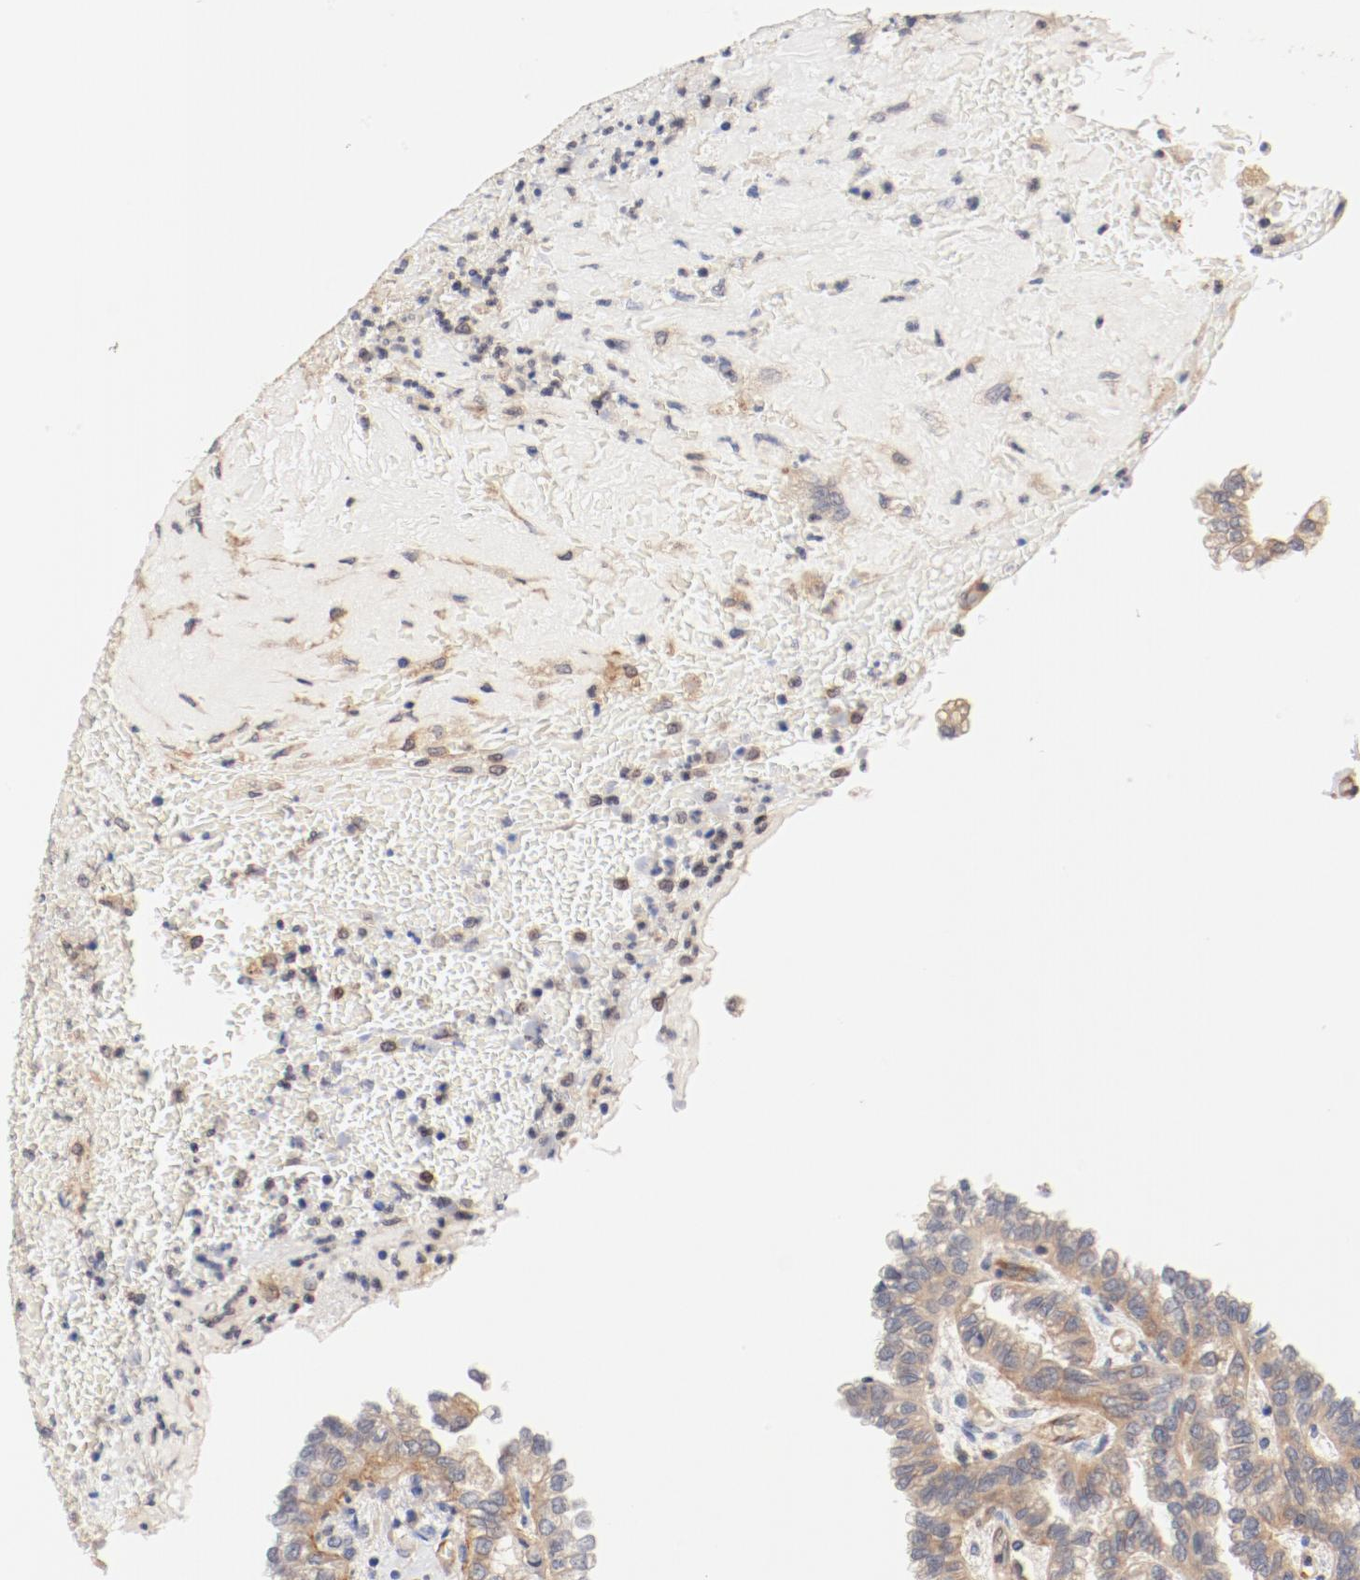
{"staining": {"intensity": "weak", "quantity": "25%-75%", "location": "cytoplasmic/membranous"}, "tissue": "renal cancer", "cell_type": "Tumor cells", "image_type": "cancer", "snomed": [{"axis": "morphology", "description": "Inflammation, NOS"}, {"axis": "morphology", "description": "Adenocarcinoma, NOS"}, {"axis": "topography", "description": "Kidney"}], "caption": "Immunohistochemistry (IHC) of renal cancer (adenocarcinoma) reveals low levels of weak cytoplasmic/membranous positivity in approximately 25%-75% of tumor cells.", "gene": "UBE2J1", "patient": {"sex": "male", "age": 68}}